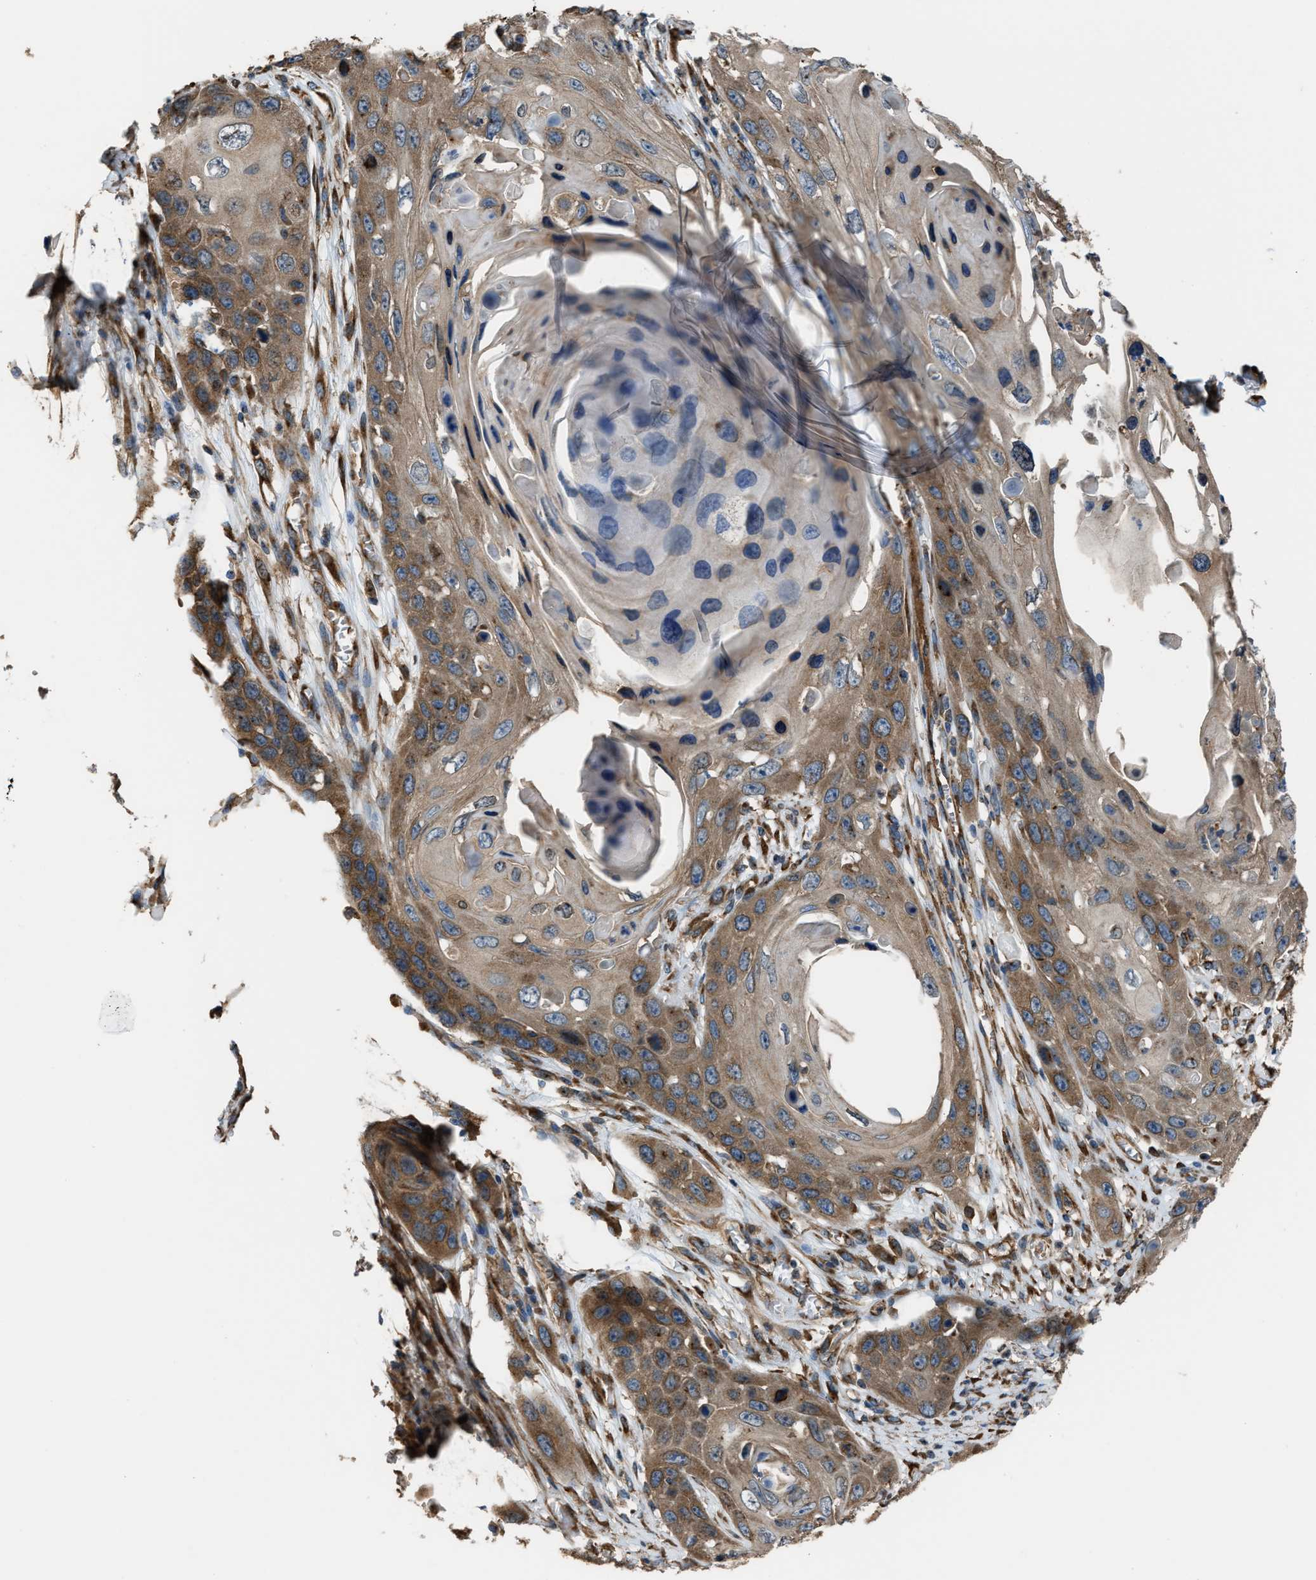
{"staining": {"intensity": "moderate", "quantity": ">75%", "location": "cytoplasmic/membranous"}, "tissue": "skin cancer", "cell_type": "Tumor cells", "image_type": "cancer", "snomed": [{"axis": "morphology", "description": "Squamous cell carcinoma, NOS"}, {"axis": "topography", "description": "Skin"}], "caption": "Skin cancer was stained to show a protein in brown. There is medium levels of moderate cytoplasmic/membranous expression in approximately >75% of tumor cells. The staining was performed using DAB (3,3'-diaminobenzidine), with brown indicating positive protein expression. Nuclei are stained blue with hematoxylin.", "gene": "TRPC1", "patient": {"sex": "male", "age": 55}}